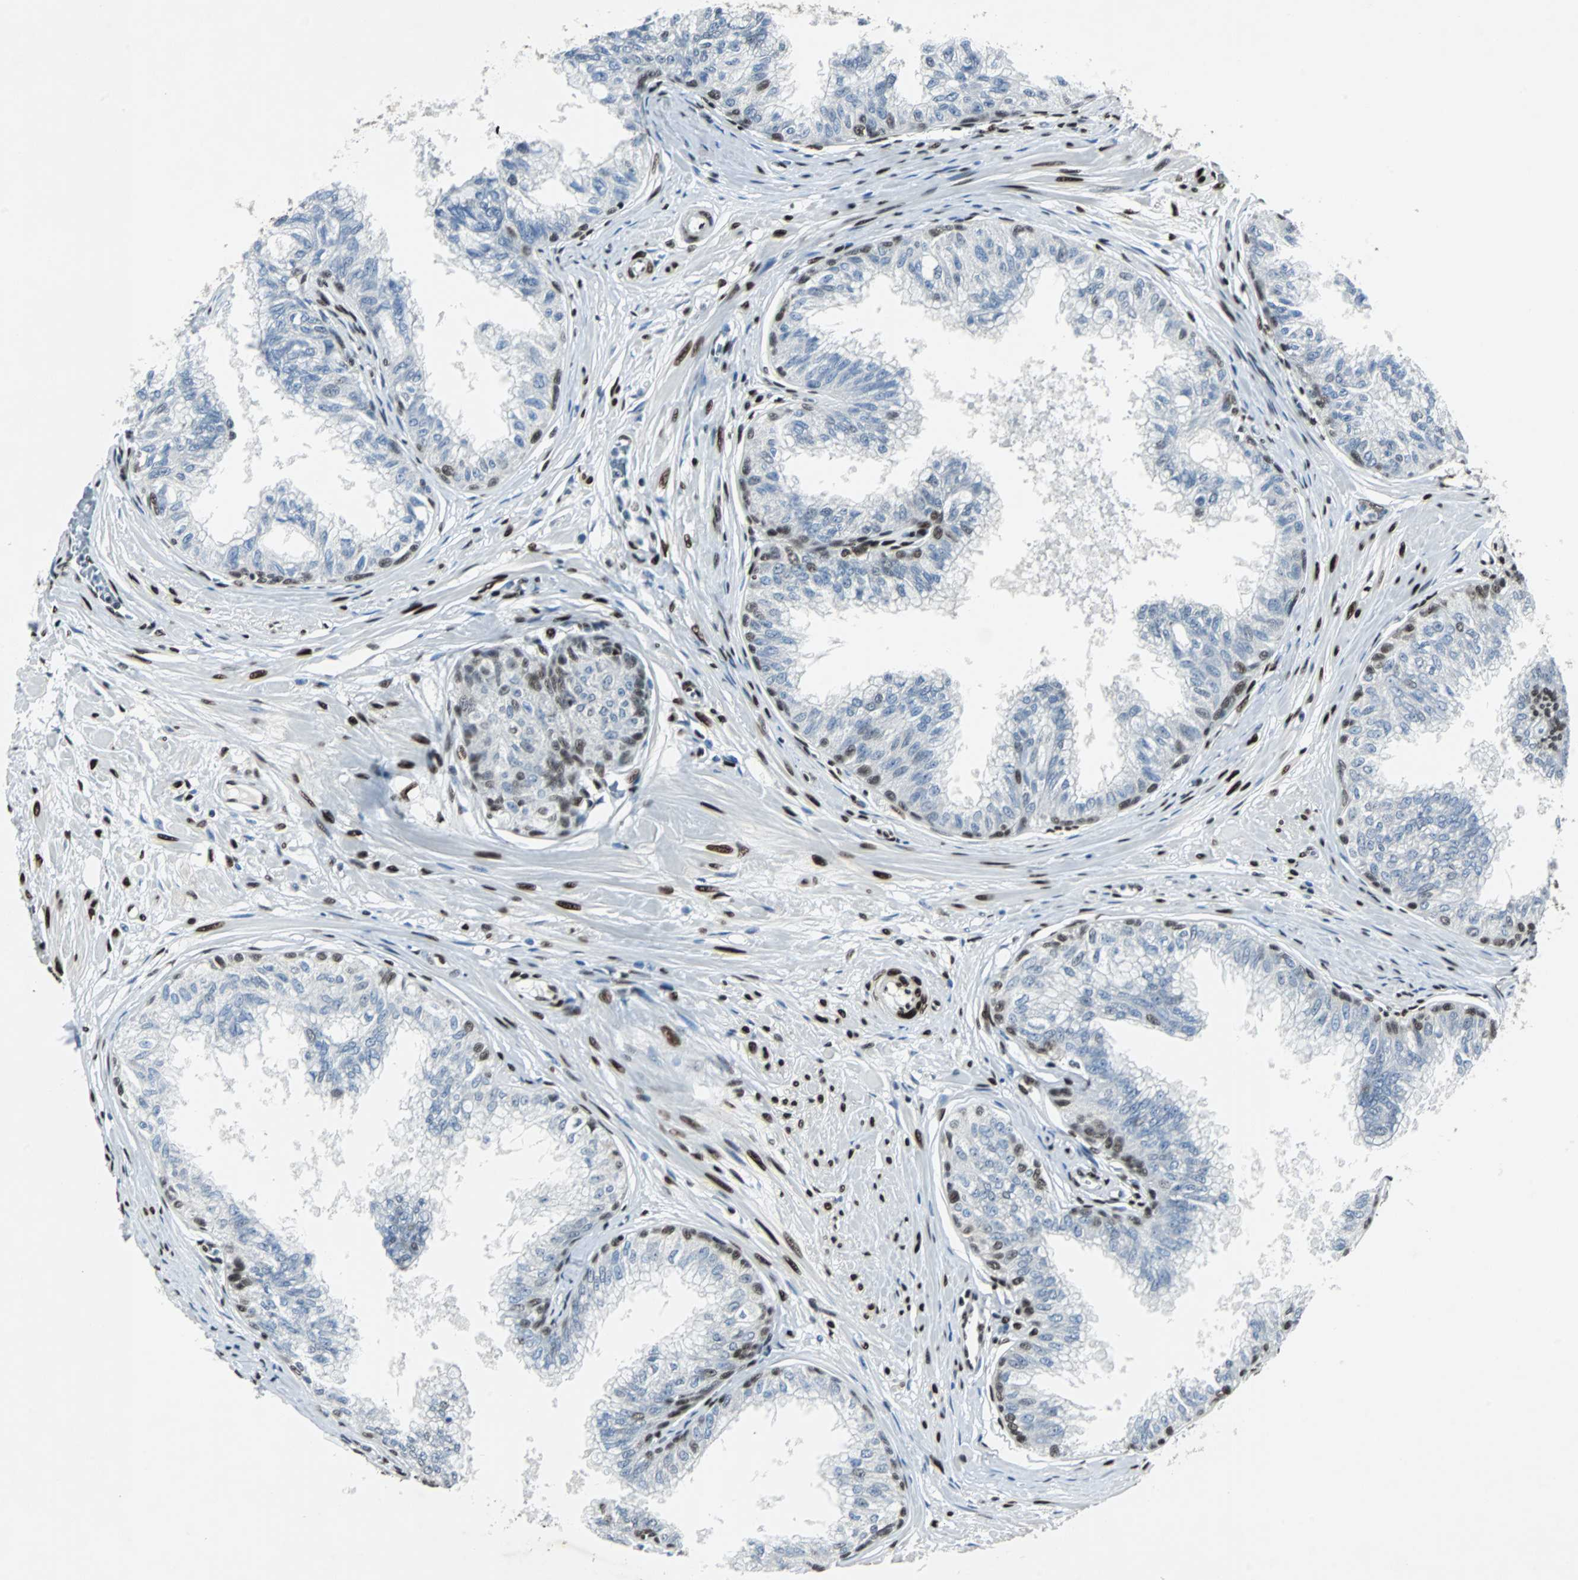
{"staining": {"intensity": "moderate", "quantity": "25%-75%", "location": "nuclear"}, "tissue": "prostate", "cell_type": "Glandular cells", "image_type": "normal", "snomed": [{"axis": "morphology", "description": "Normal tissue, NOS"}, {"axis": "topography", "description": "Prostate"}, {"axis": "topography", "description": "Seminal veicle"}], "caption": "The image demonstrates staining of unremarkable prostate, revealing moderate nuclear protein expression (brown color) within glandular cells.", "gene": "MEF2D", "patient": {"sex": "male", "age": 60}}